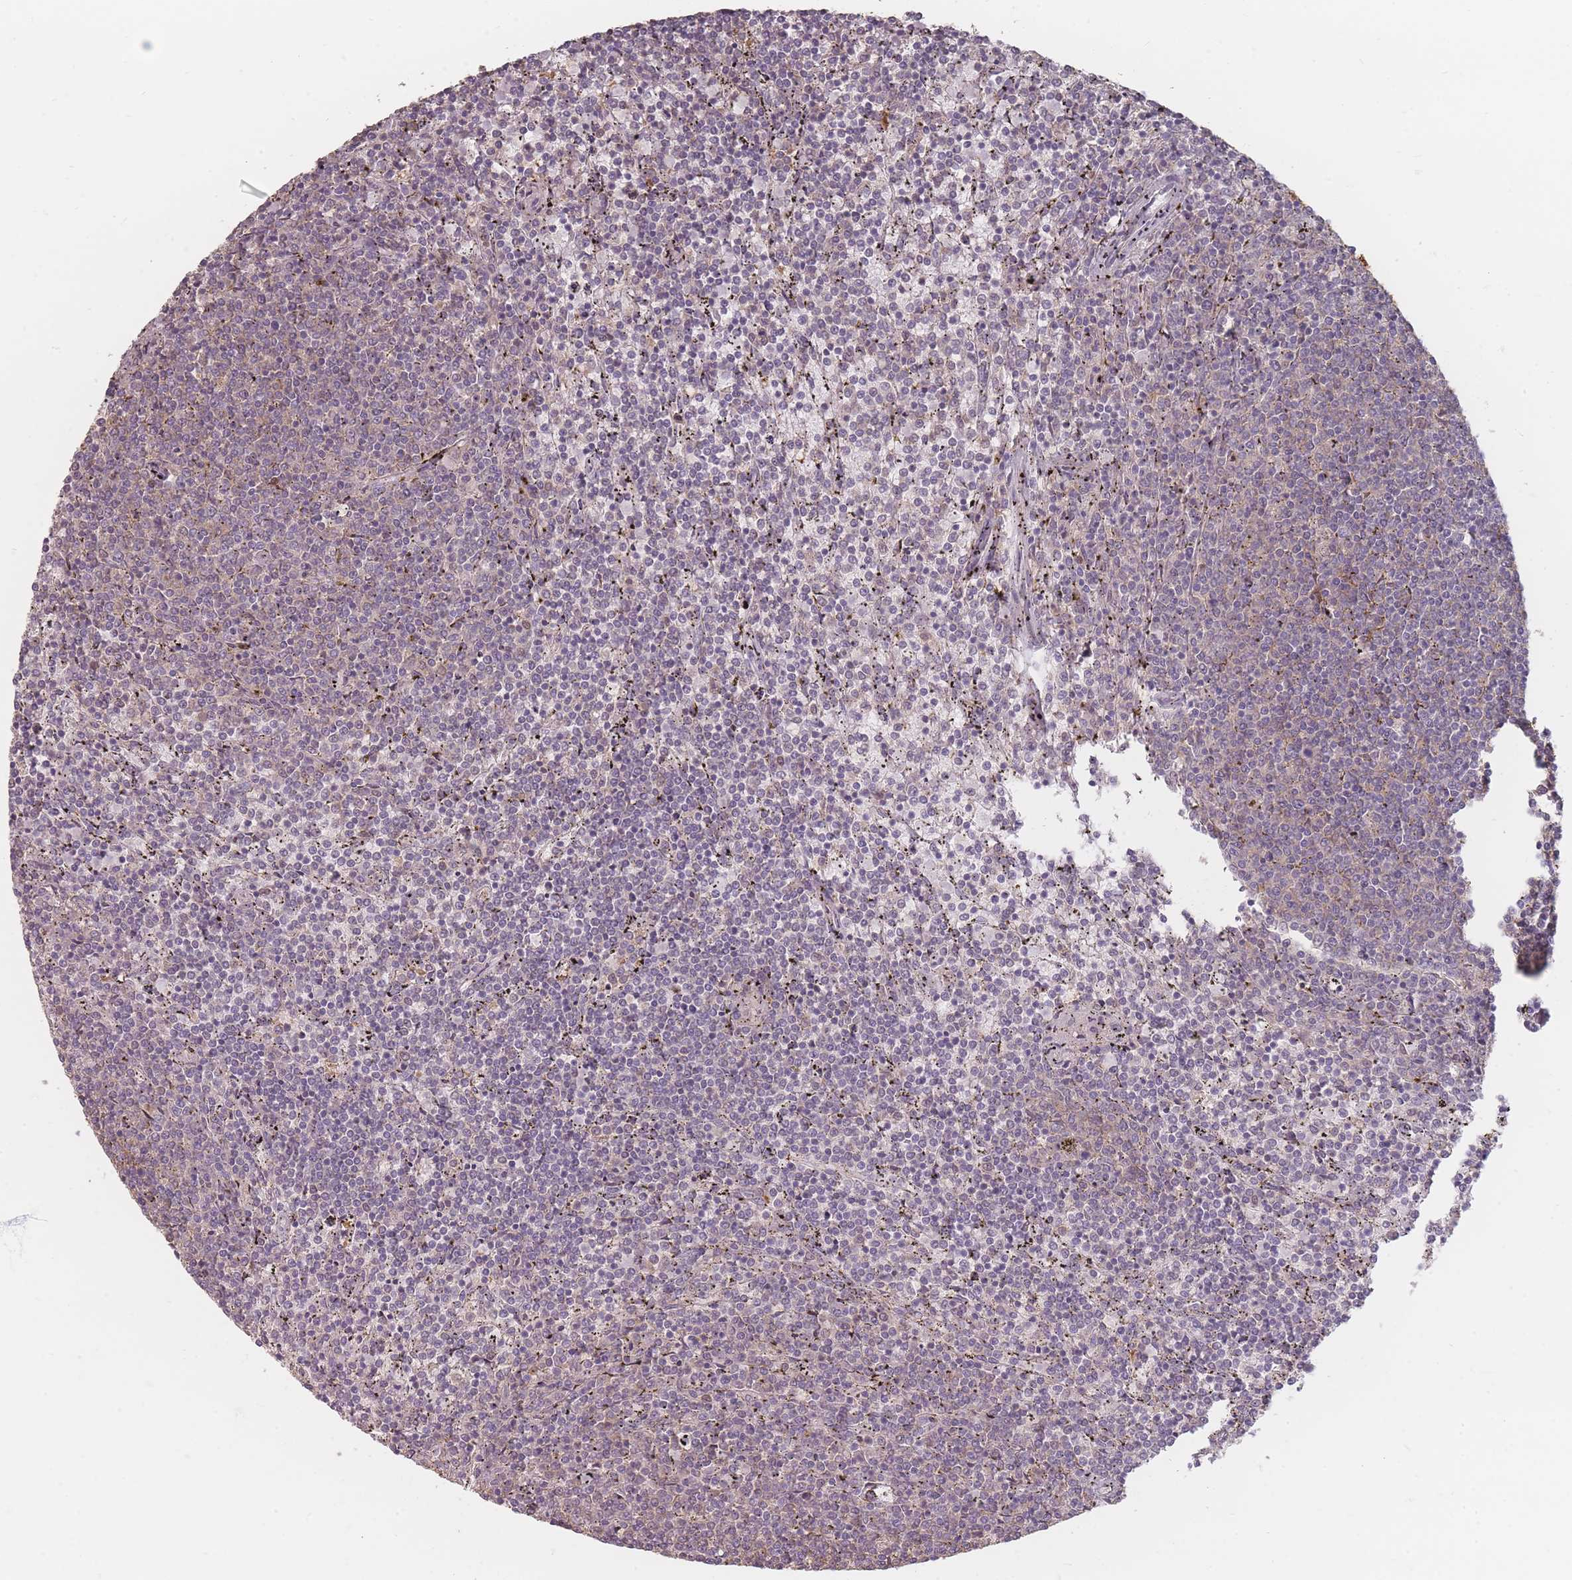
{"staining": {"intensity": "weak", "quantity": "<25%", "location": "cytoplasmic/membranous"}, "tissue": "lymphoma", "cell_type": "Tumor cells", "image_type": "cancer", "snomed": [{"axis": "morphology", "description": "Malignant lymphoma, non-Hodgkin's type, Low grade"}, {"axis": "topography", "description": "Spleen"}], "caption": "Histopathology image shows no protein expression in tumor cells of lymphoma tissue.", "gene": "RFTN1", "patient": {"sex": "female", "age": 50}}